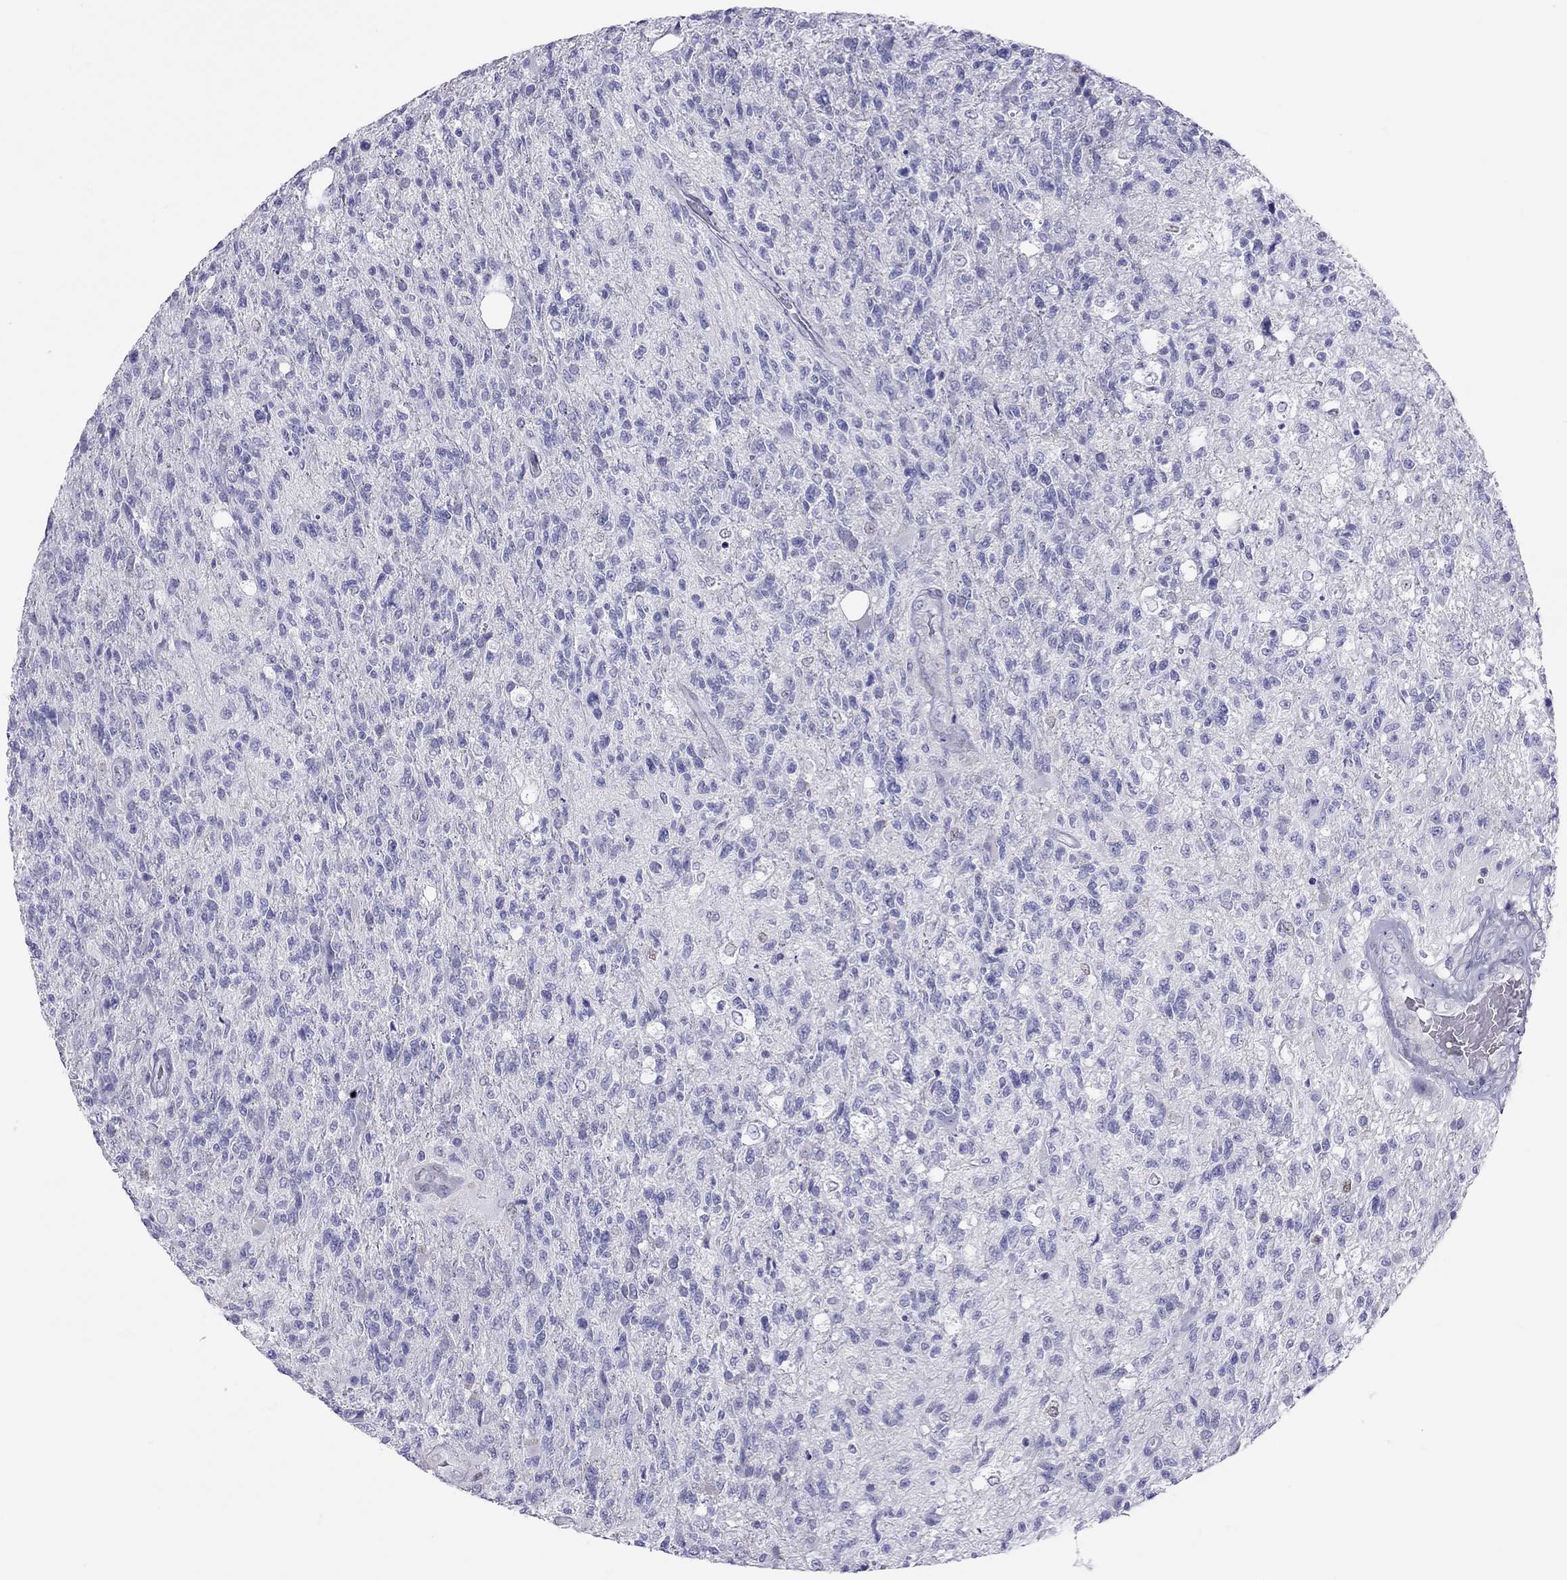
{"staining": {"intensity": "negative", "quantity": "none", "location": "none"}, "tissue": "glioma", "cell_type": "Tumor cells", "image_type": "cancer", "snomed": [{"axis": "morphology", "description": "Glioma, malignant, High grade"}, {"axis": "topography", "description": "Brain"}], "caption": "Tumor cells show no significant protein positivity in glioma. (Brightfield microscopy of DAB (3,3'-diaminobenzidine) IHC at high magnification).", "gene": "STAG3", "patient": {"sex": "male", "age": 56}}